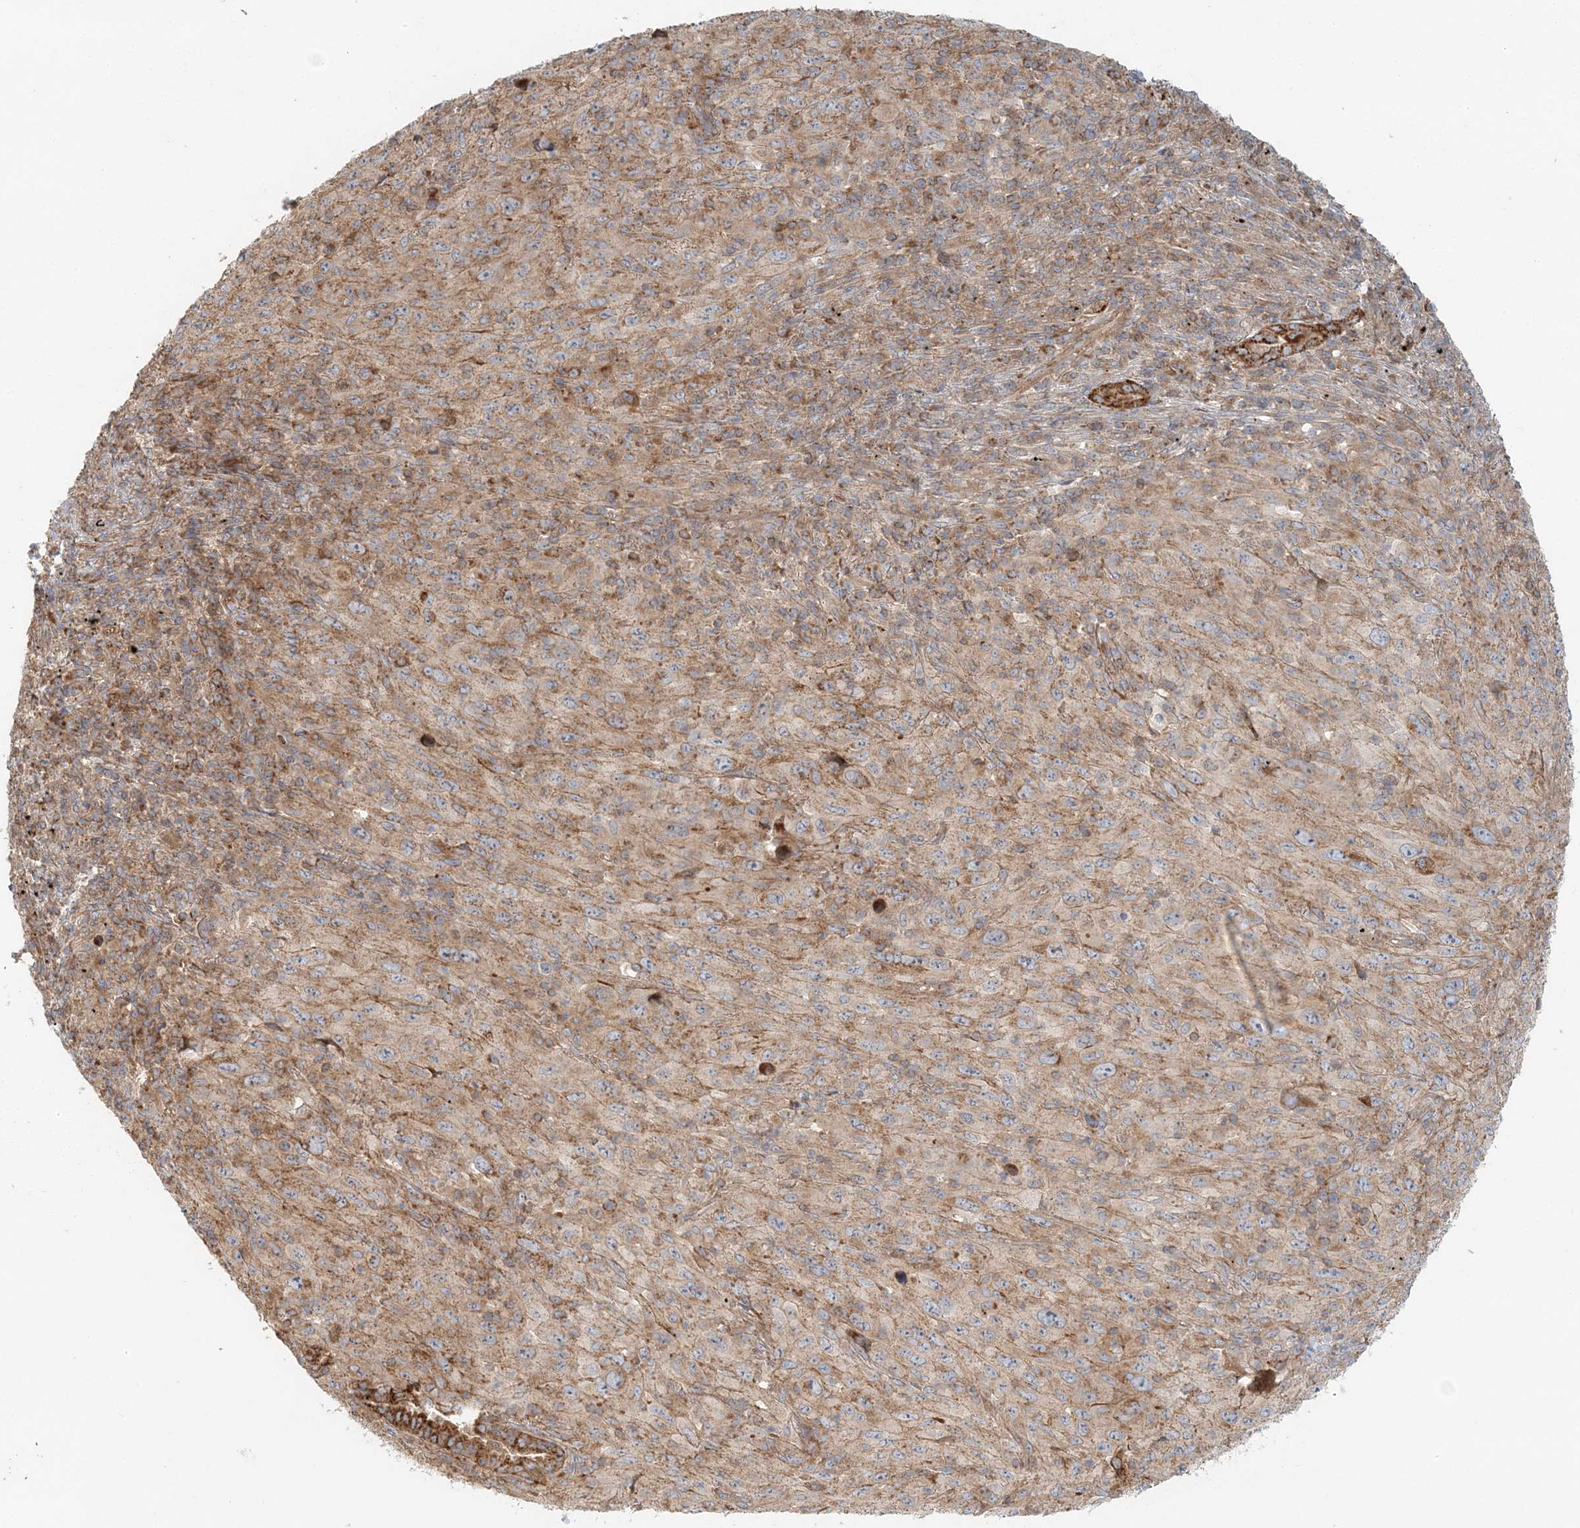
{"staining": {"intensity": "moderate", "quantity": ">75%", "location": "cytoplasmic/membranous"}, "tissue": "melanoma", "cell_type": "Tumor cells", "image_type": "cancer", "snomed": [{"axis": "morphology", "description": "Malignant melanoma, Metastatic site"}, {"axis": "topography", "description": "Skin"}], "caption": "Malignant melanoma (metastatic site) stained with a protein marker displays moderate staining in tumor cells.", "gene": "KIAA0232", "patient": {"sex": "female", "age": 56}}